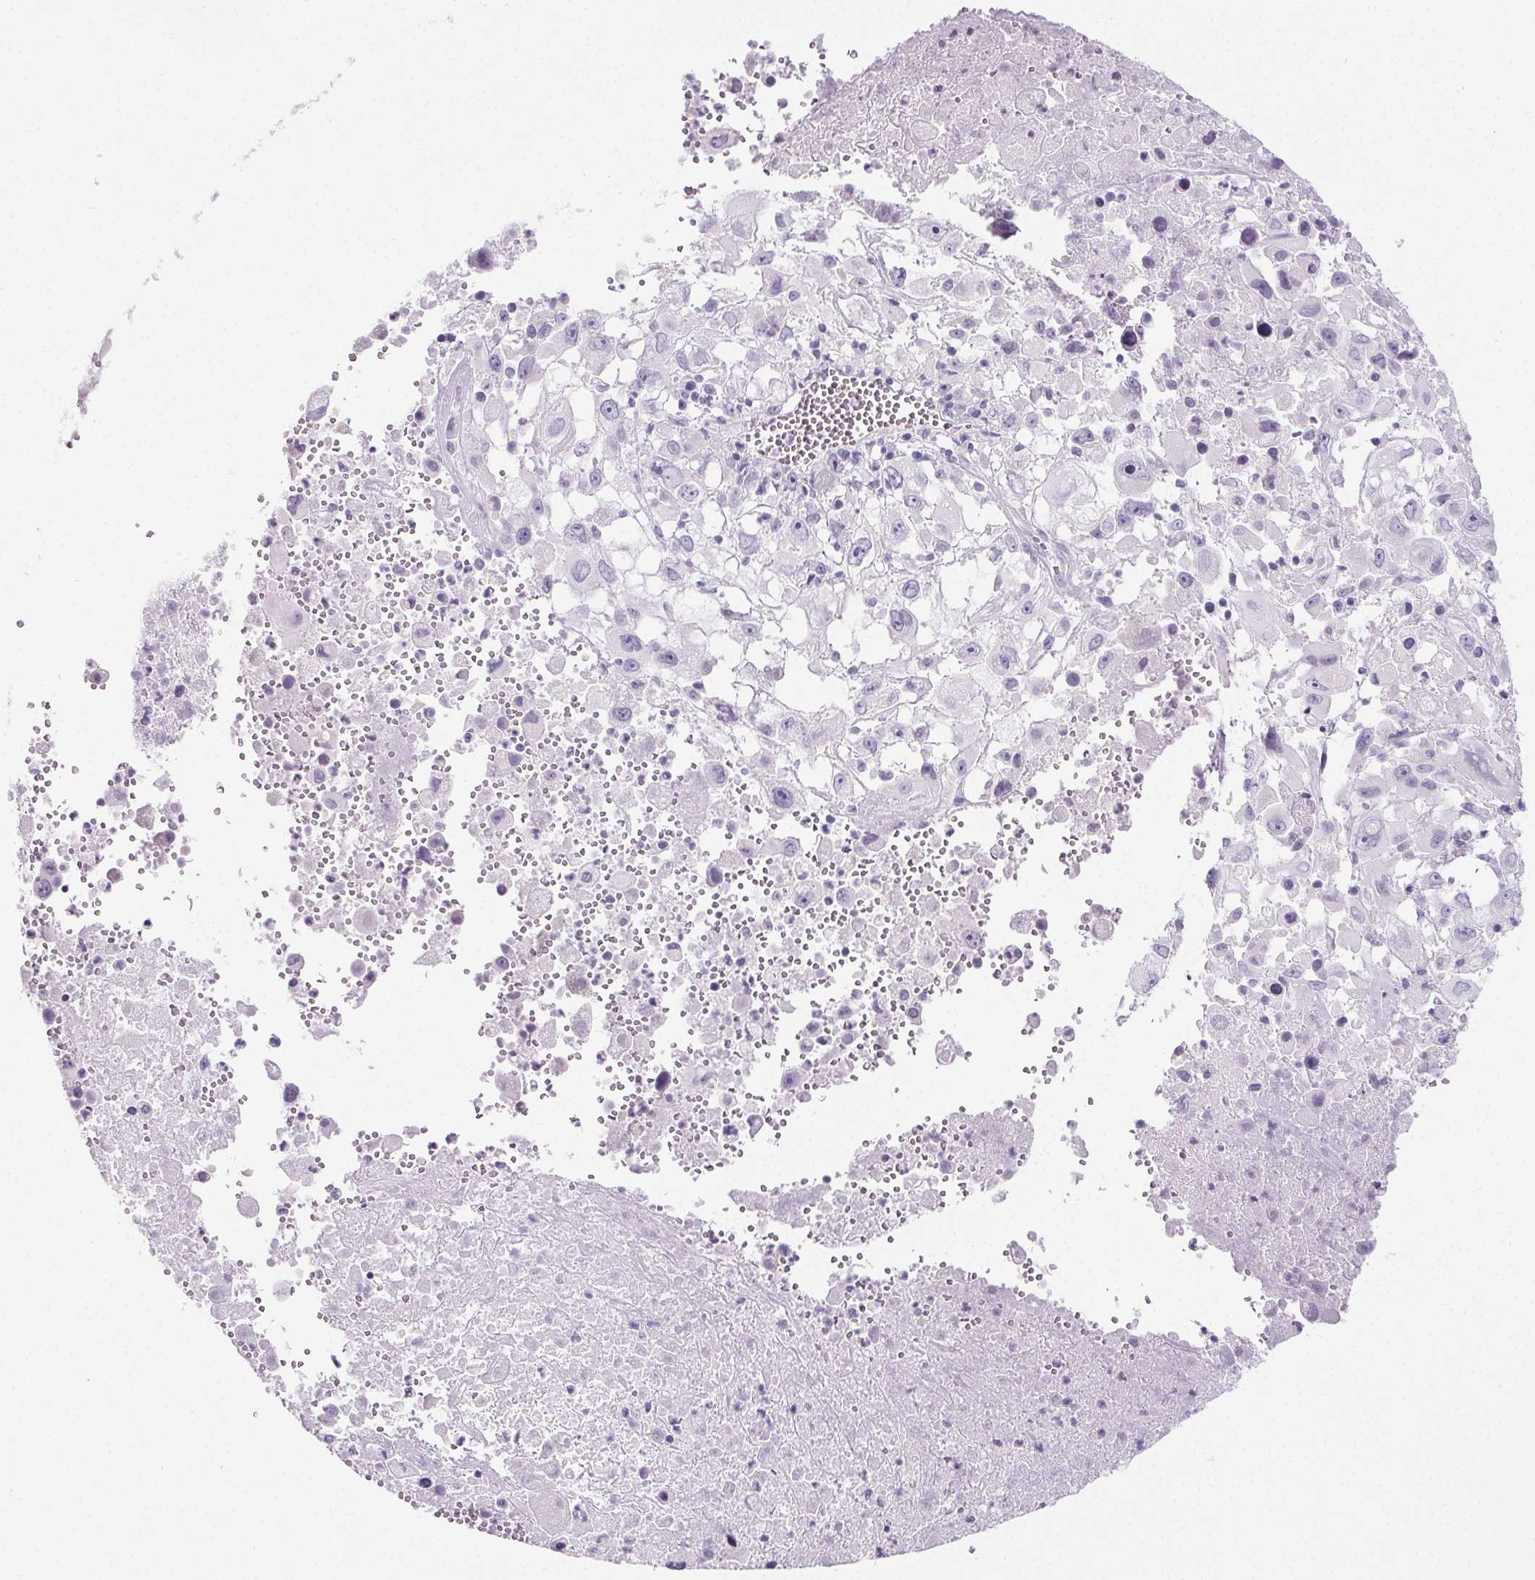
{"staining": {"intensity": "negative", "quantity": "none", "location": "none"}, "tissue": "melanoma", "cell_type": "Tumor cells", "image_type": "cancer", "snomed": [{"axis": "morphology", "description": "Malignant melanoma, Metastatic site"}, {"axis": "topography", "description": "Soft tissue"}], "caption": "Tumor cells are negative for protein expression in human melanoma. (DAB immunohistochemistry, high magnification).", "gene": "ELAVL2", "patient": {"sex": "male", "age": 50}}